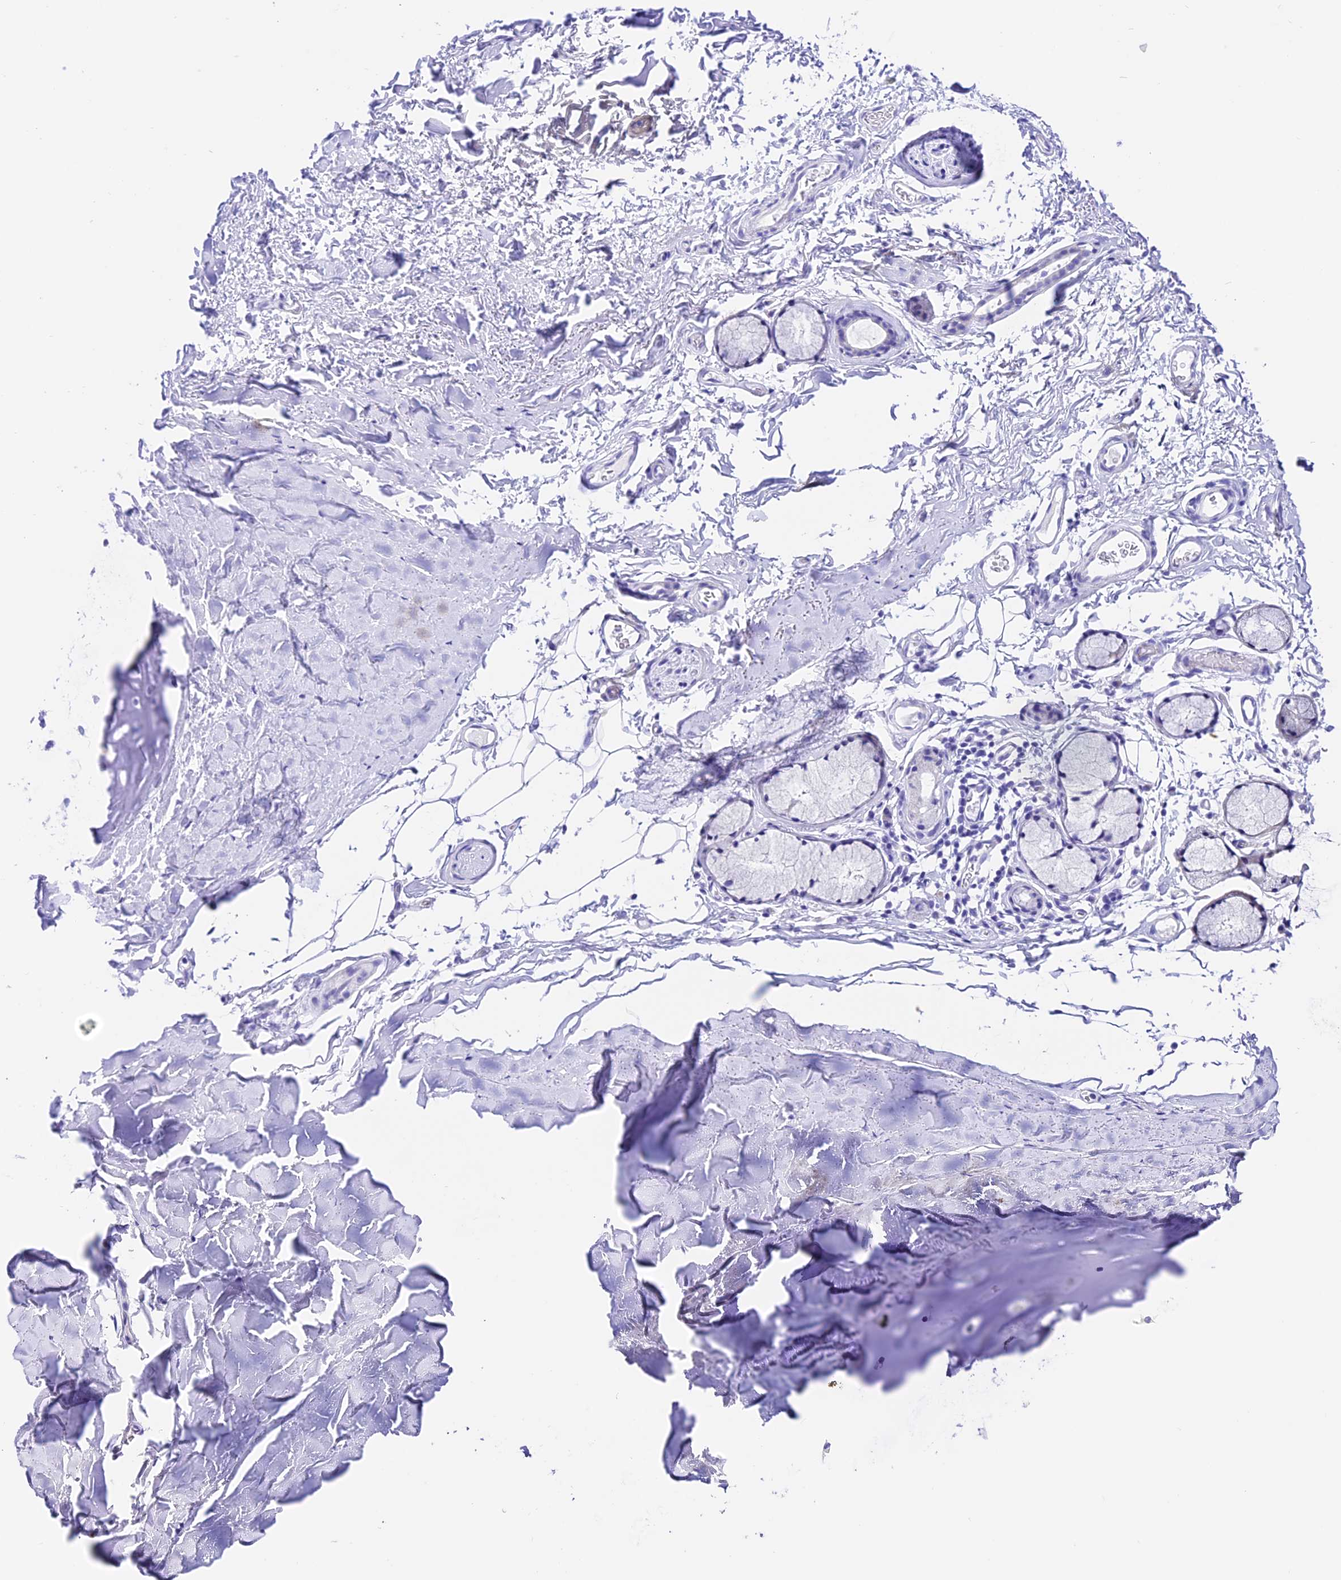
{"staining": {"intensity": "negative", "quantity": "none", "location": "none"}, "tissue": "adipose tissue", "cell_type": "Adipocytes", "image_type": "normal", "snomed": [{"axis": "morphology", "description": "Normal tissue, NOS"}, {"axis": "topography", "description": "Bronchus"}], "caption": "High power microscopy micrograph of an IHC histopathology image of normal adipose tissue, revealing no significant expression in adipocytes.", "gene": "TRMT44", "patient": {"sex": "female", "age": 73}}